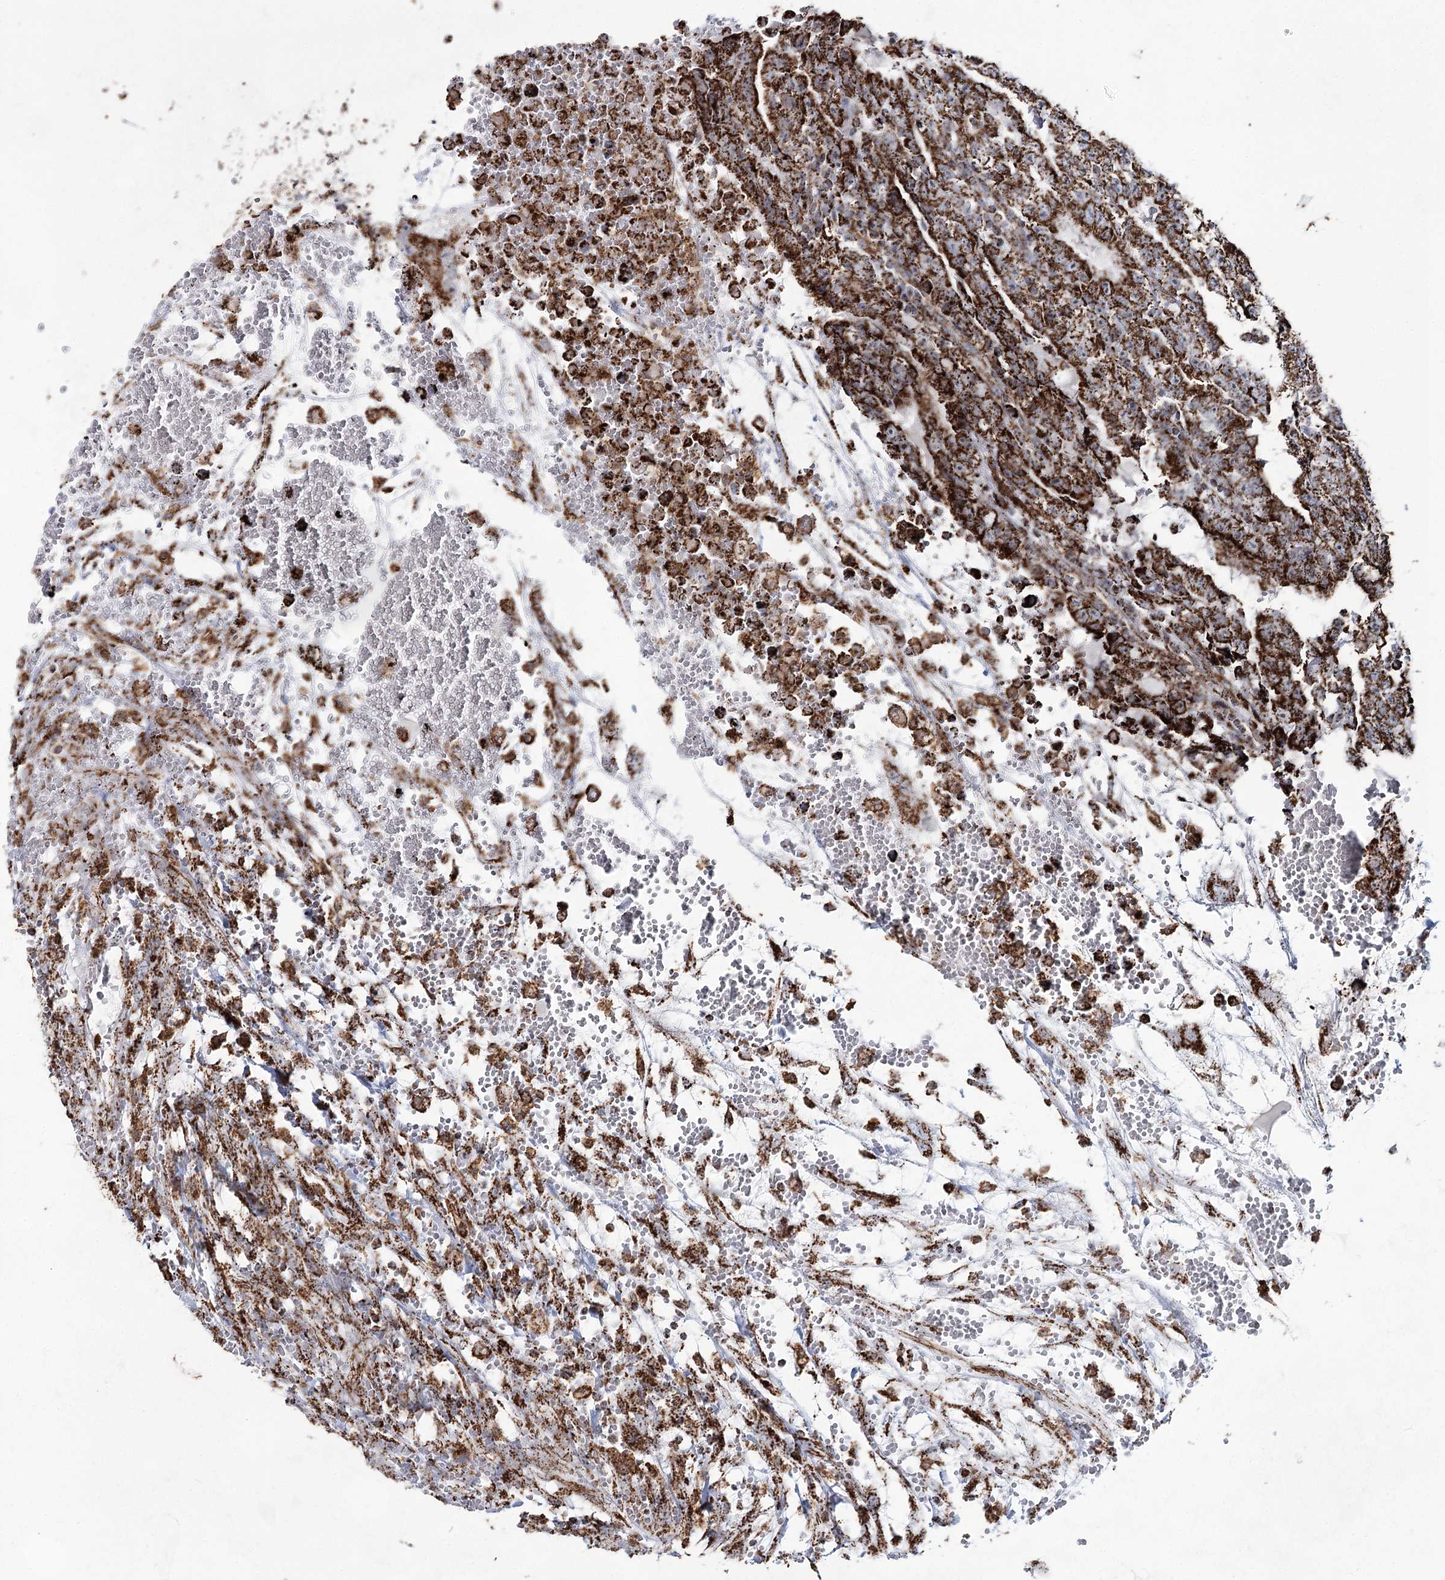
{"staining": {"intensity": "strong", "quantity": ">75%", "location": "cytoplasmic/membranous"}, "tissue": "testis cancer", "cell_type": "Tumor cells", "image_type": "cancer", "snomed": [{"axis": "morphology", "description": "Carcinoma, Embryonal, NOS"}, {"axis": "topography", "description": "Testis"}], "caption": "Protein staining of testis cancer (embryonal carcinoma) tissue shows strong cytoplasmic/membranous positivity in approximately >75% of tumor cells. (IHC, brightfield microscopy, high magnification).", "gene": "CWF19L1", "patient": {"sex": "male", "age": 25}}